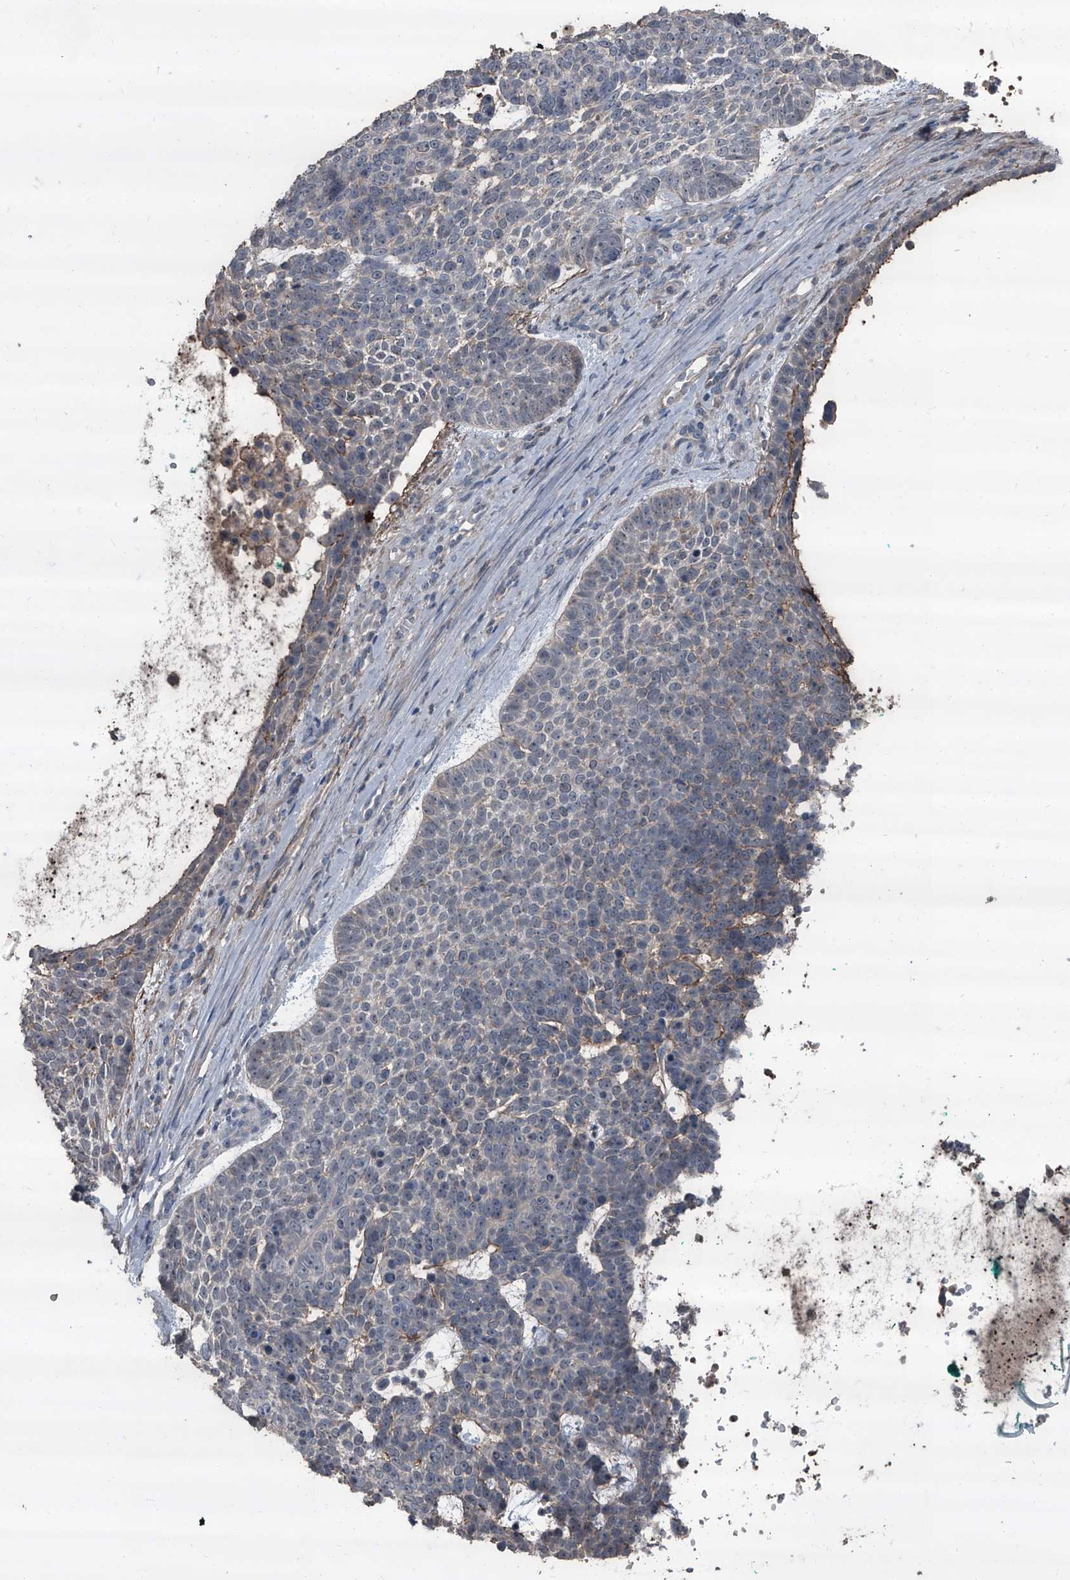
{"staining": {"intensity": "negative", "quantity": "none", "location": "none"}, "tissue": "skin cancer", "cell_type": "Tumor cells", "image_type": "cancer", "snomed": [{"axis": "morphology", "description": "Basal cell carcinoma"}, {"axis": "topography", "description": "Skin"}], "caption": "Immunohistochemical staining of human skin basal cell carcinoma exhibits no significant expression in tumor cells.", "gene": "OARD1", "patient": {"sex": "female", "age": 81}}